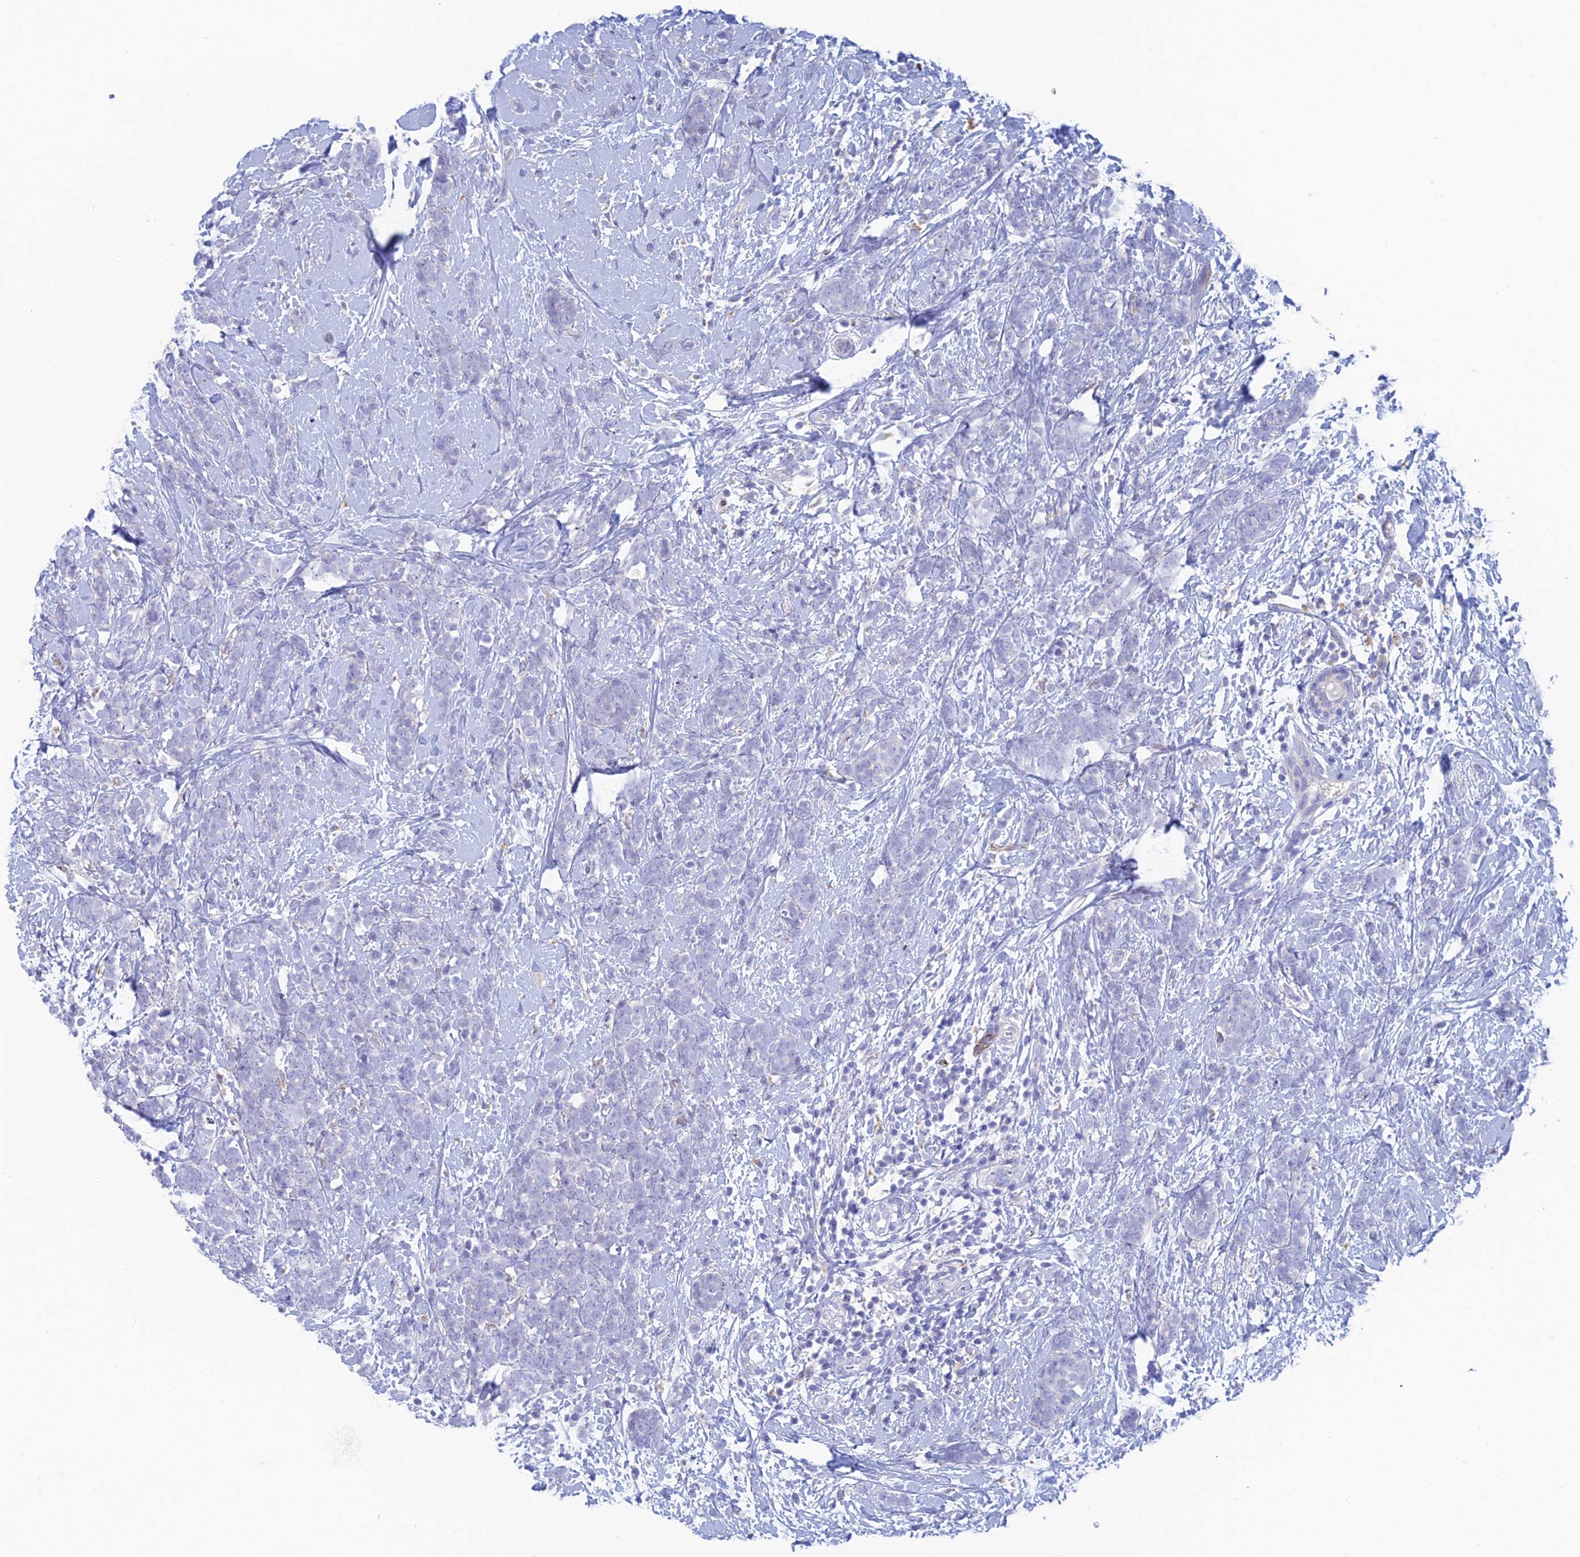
{"staining": {"intensity": "negative", "quantity": "none", "location": "none"}, "tissue": "breast cancer", "cell_type": "Tumor cells", "image_type": "cancer", "snomed": [{"axis": "morphology", "description": "Lobular carcinoma"}, {"axis": "topography", "description": "Breast"}], "caption": "There is no significant staining in tumor cells of breast cancer (lobular carcinoma).", "gene": "FERD3L", "patient": {"sex": "female", "age": 58}}